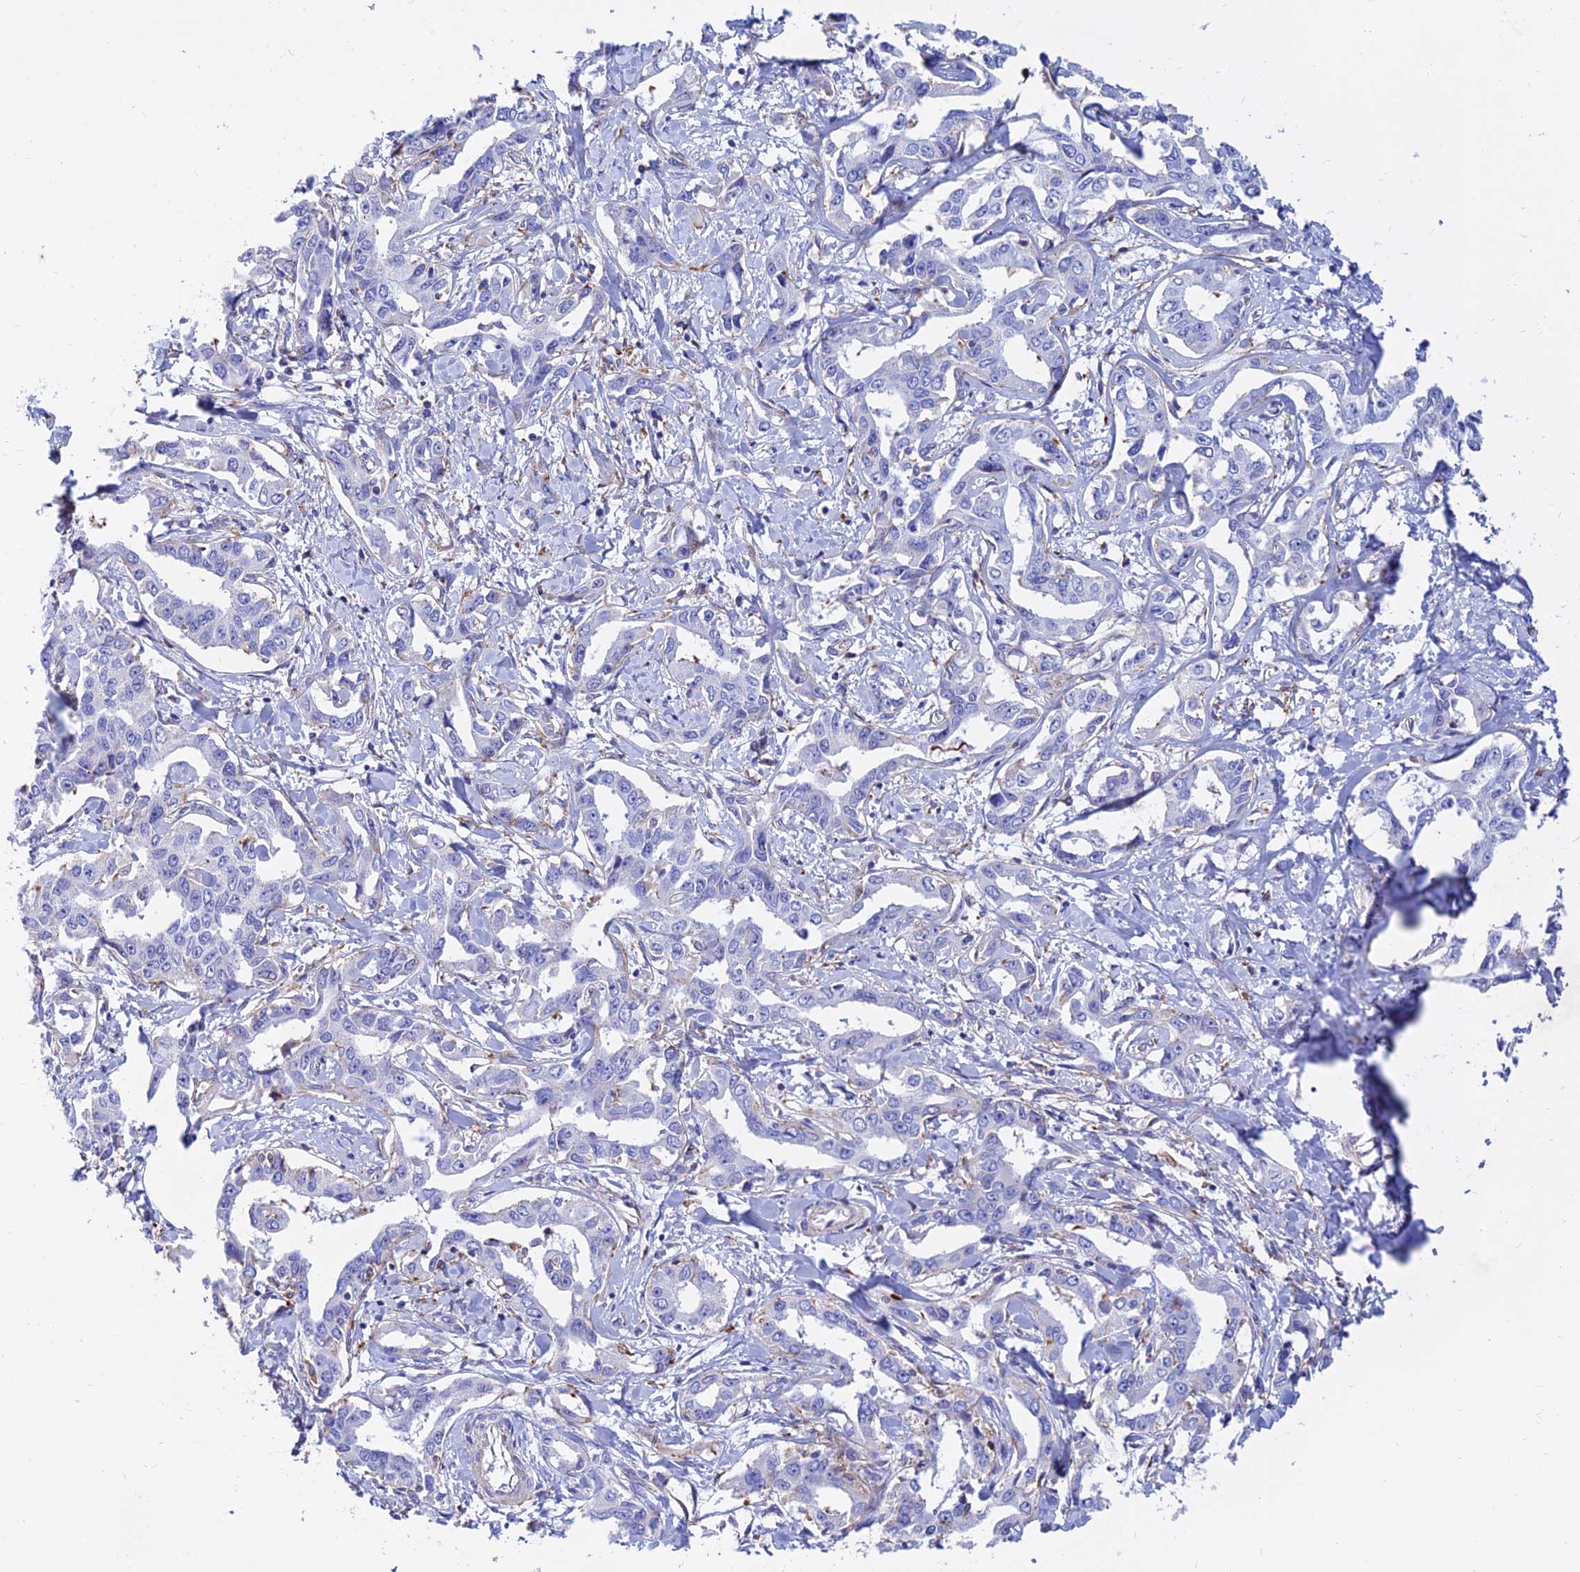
{"staining": {"intensity": "negative", "quantity": "none", "location": "none"}, "tissue": "liver cancer", "cell_type": "Tumor cells", "image_type": "cancer", "snomed": [{"axis": "morphology", "description": "Cholangiocarcinoma"}, {"axis": "topography", "description": "Liver"}], "caption": "Liver cholangiocarcinoma stained for a protein using immunohistochemistry (IHC) displays no positivity tumor cells.", "gene": "SPNS1", "patient": {"sex": "male", "age": 59}}